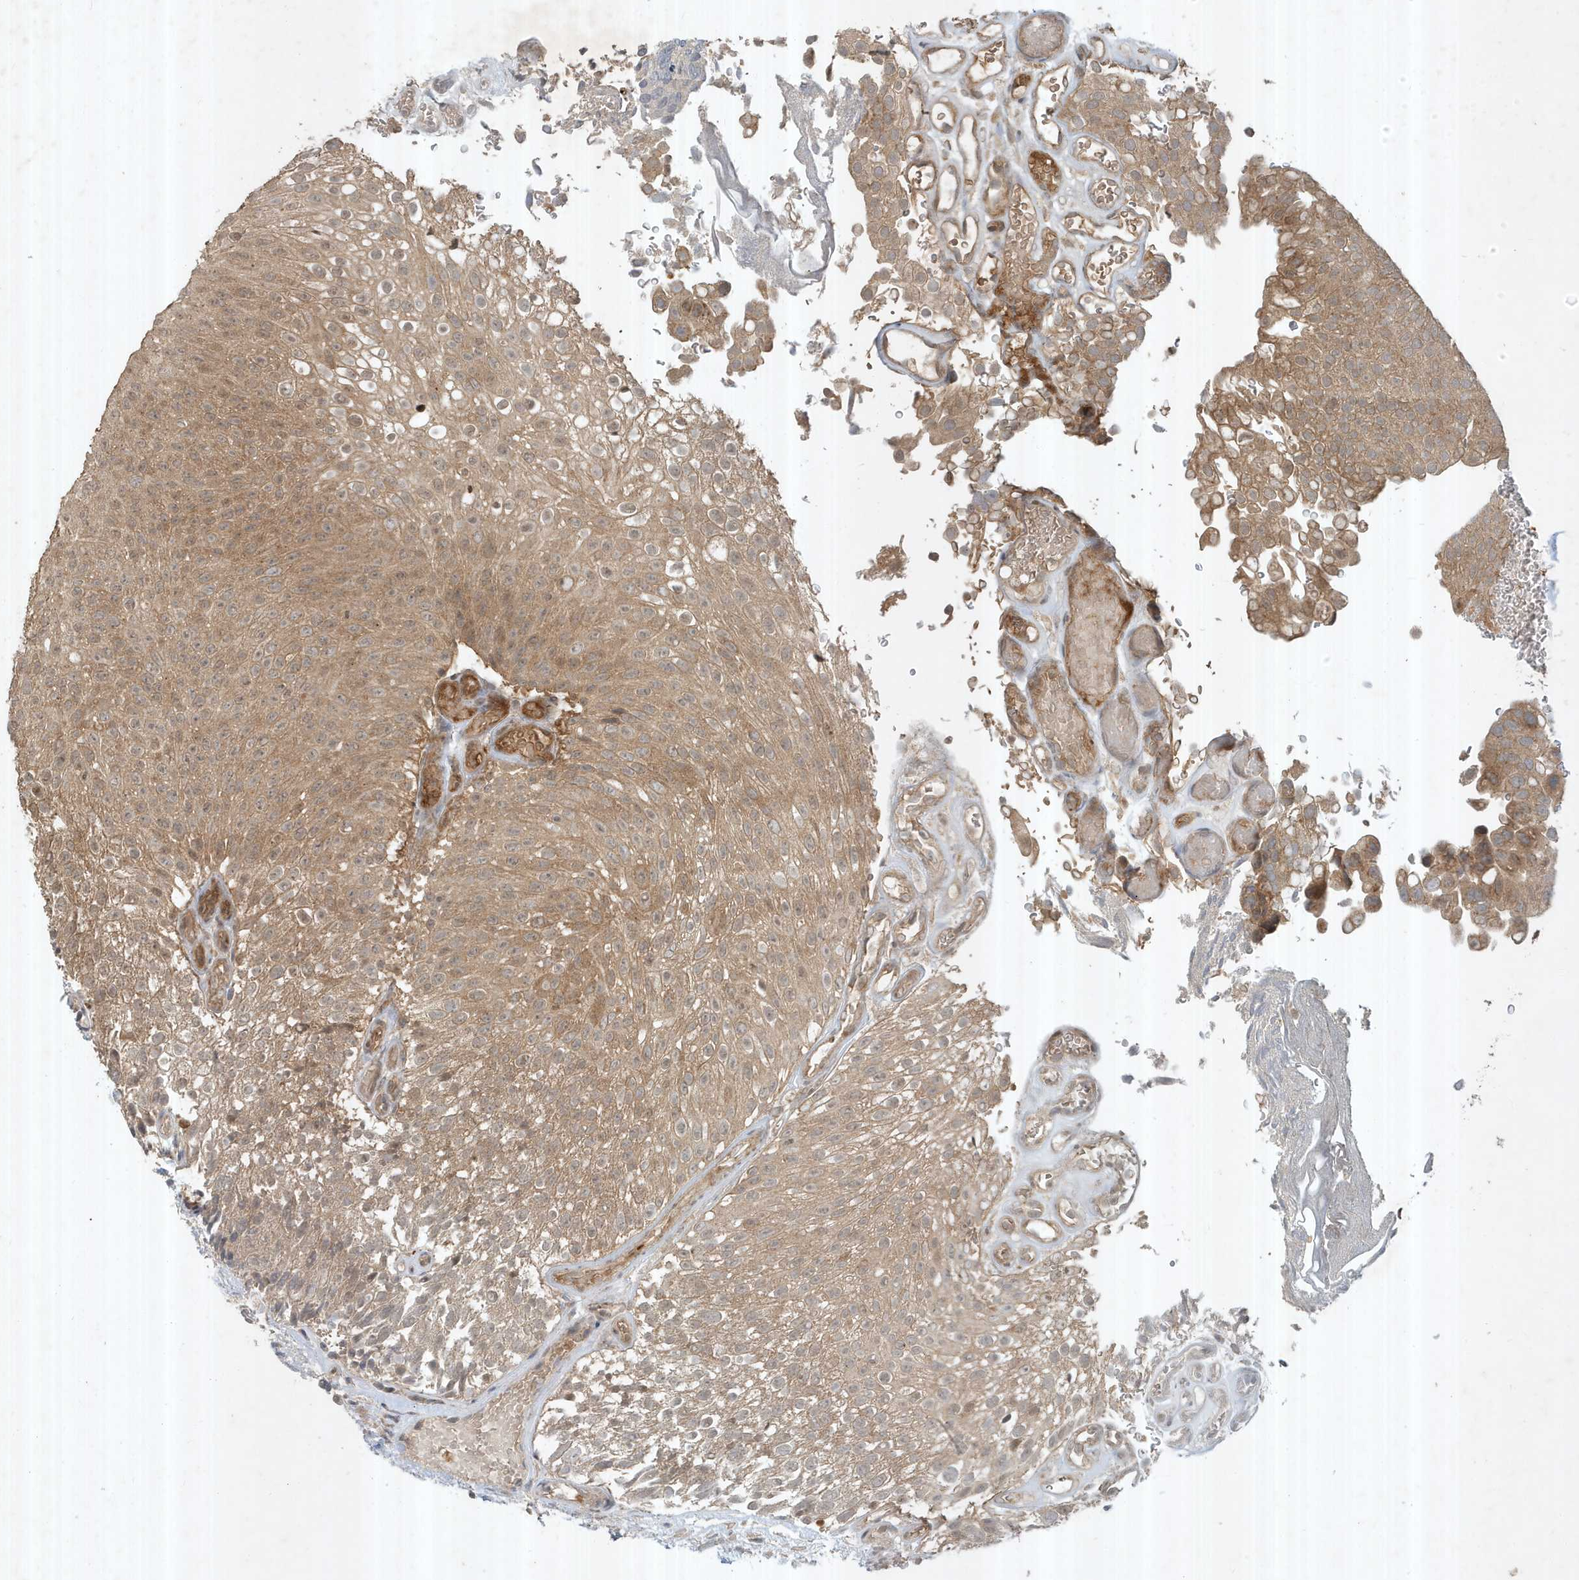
{"staining": {"intensity": "moderate", "quantity": ">75%", "location": "cytoplasmic/membranous"}, "tissue": "urothelial cancer", "cell_type": "Tumor cells", "image_type": "cancer", "snomed": [{"axis": "morphology", "description": "Urothelial carcinoma, Low grade"}, {"axis": "topography", "description": "Urinary bladder"}], "caption": "Human low-grade urothelial carcinoma stained with a brown dye displays moderate cytoplasmic/membranous positive staining in approximately >75% of tumor cells.", "gene": "ABCB9", "patient": {"sex": "male", "age": 78}}